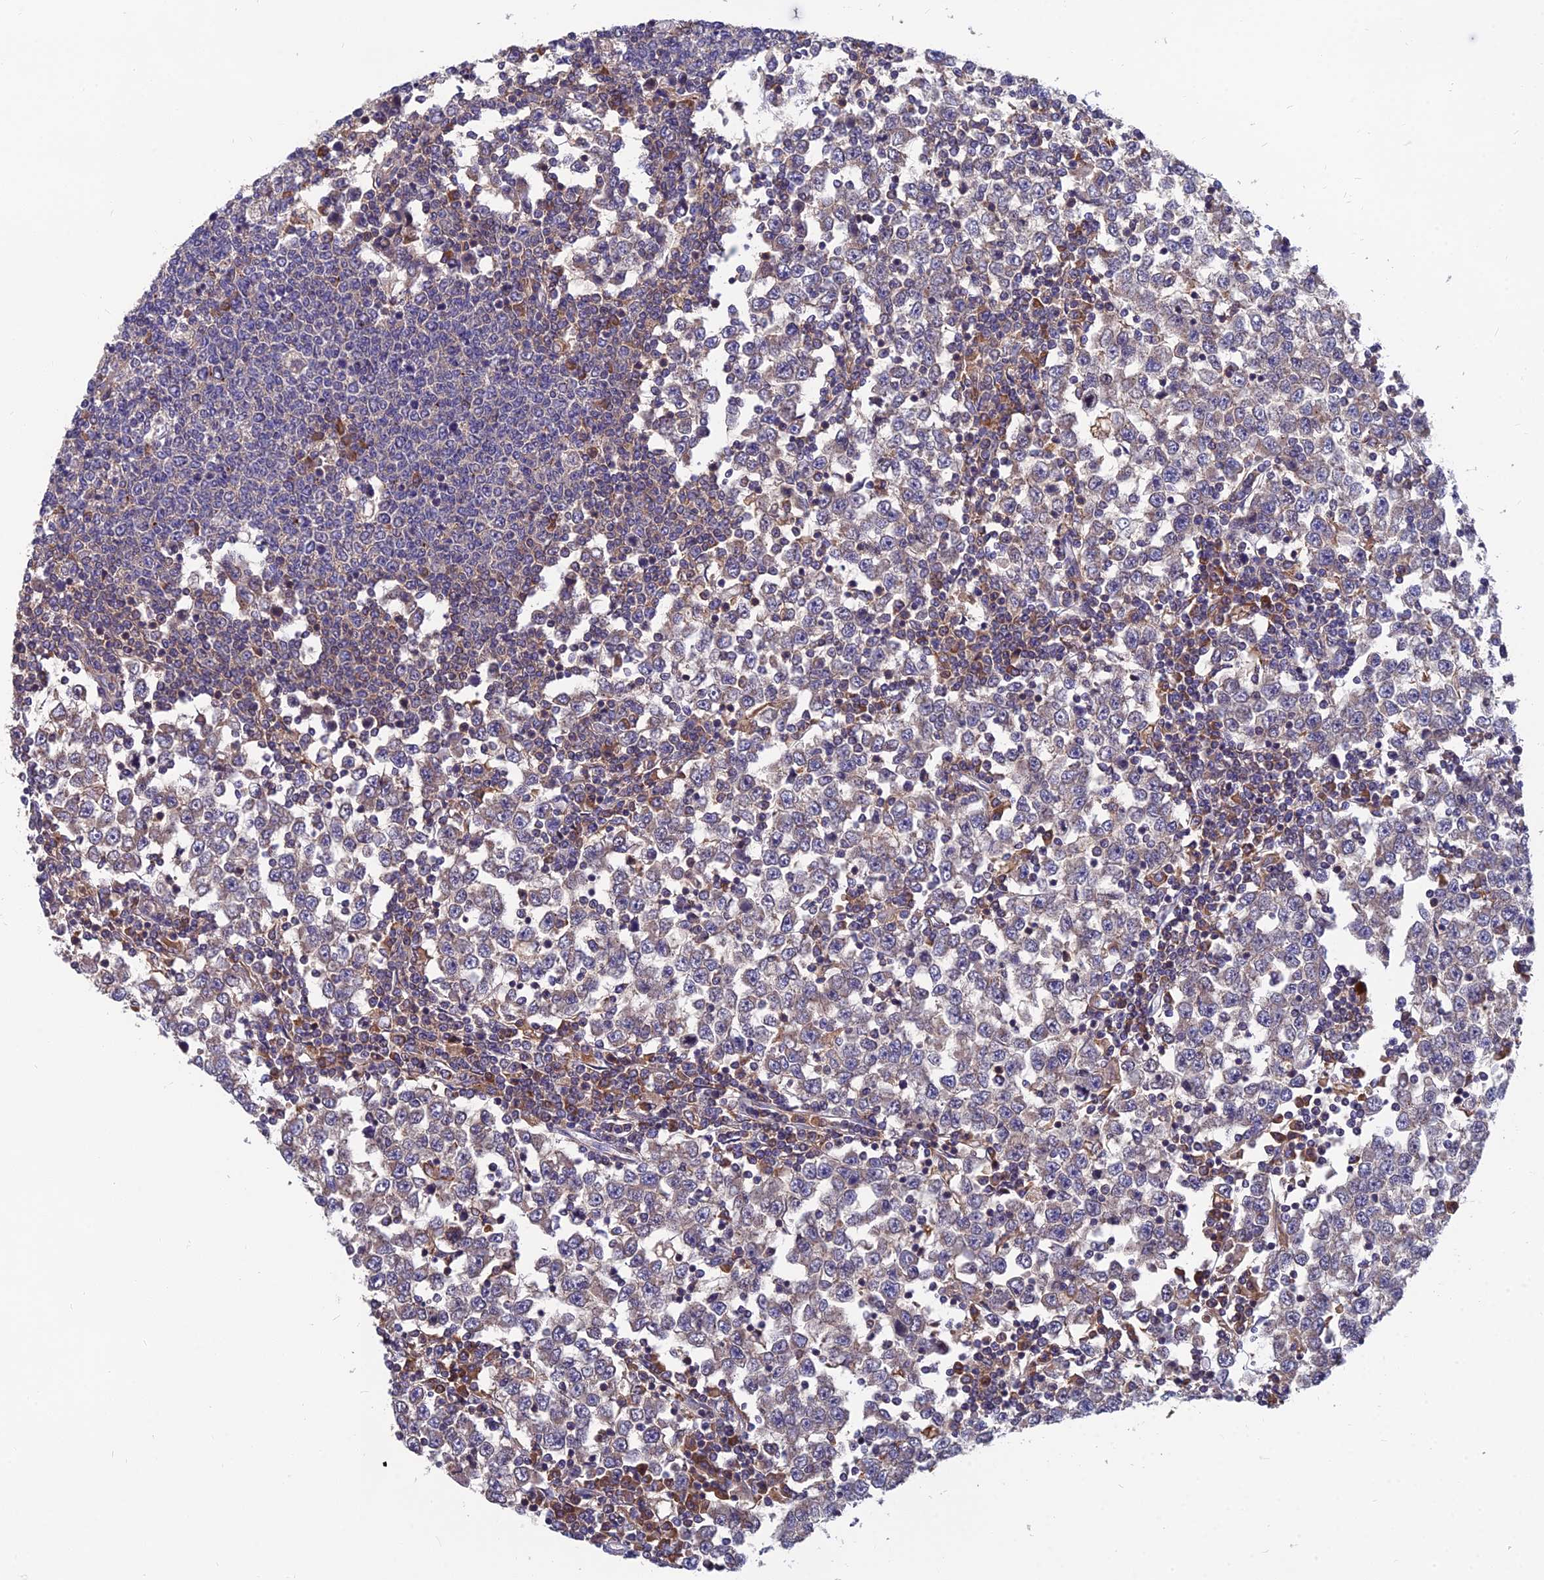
{"staining": {"intensity": "negative", "quantity": "none", "location": "none"}, "tissue": "testis cancer", "cell_type": "Tumor cells", "image_type": "cancer", "snomed": [{"axis": "morphology", "description": "Seminoma, NOS"}, {"axis": "topography", "description": "Testis"}], "caption": "This is an immunohistochemistry photomicrograph of testis cancer. There is no positivity in tumor cells.", "gene": "UMAD1", "patient": {"sex": "male", "age": 65}}